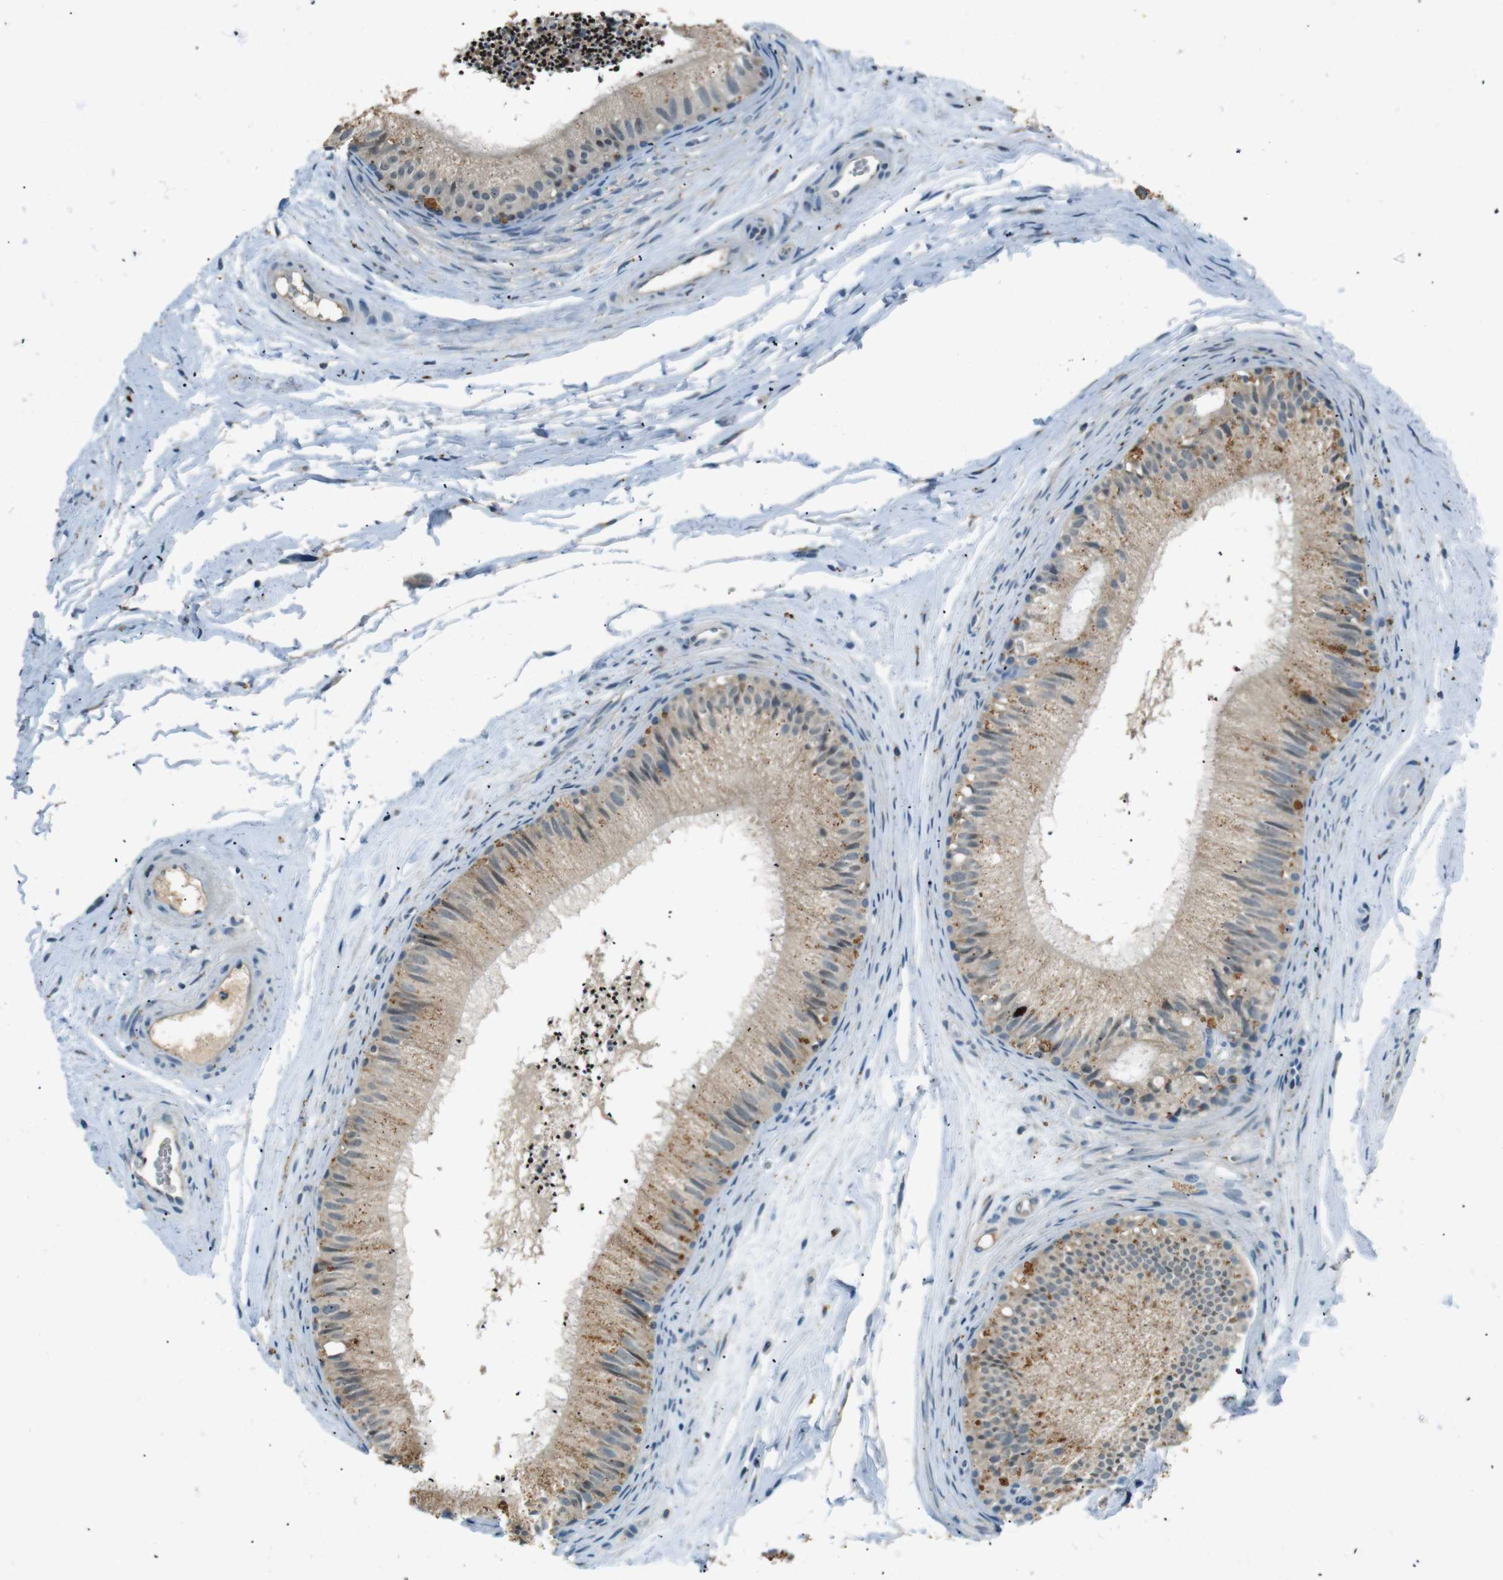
{"staining": {"intensity": "weak", "quantity": ">75%", "location": "cytoplasmic/membranous"}, "tissue": "epididymis", "cell_type": "Glandular cells", "image_type": "normal", "snomed": [{"axis": "morphology", "description": "Normal tissue, NOS"}, {"axis": "topography", "description": "Epididymis"}], "caption": "Normal epididymis exhibits weak cytoplasmic/membranous expression in about >75% of glandular cells, visualized by immunohistochemistry. The staining was performed using DAB (3,3'-diaminobenzidine) to visualize the protein expression in brown, while the nuclei were stained in blue with hematoxylin (Magnification: 20x).", "gene": "MAGI2", "patient": {"sex": "male", "age": 56}}